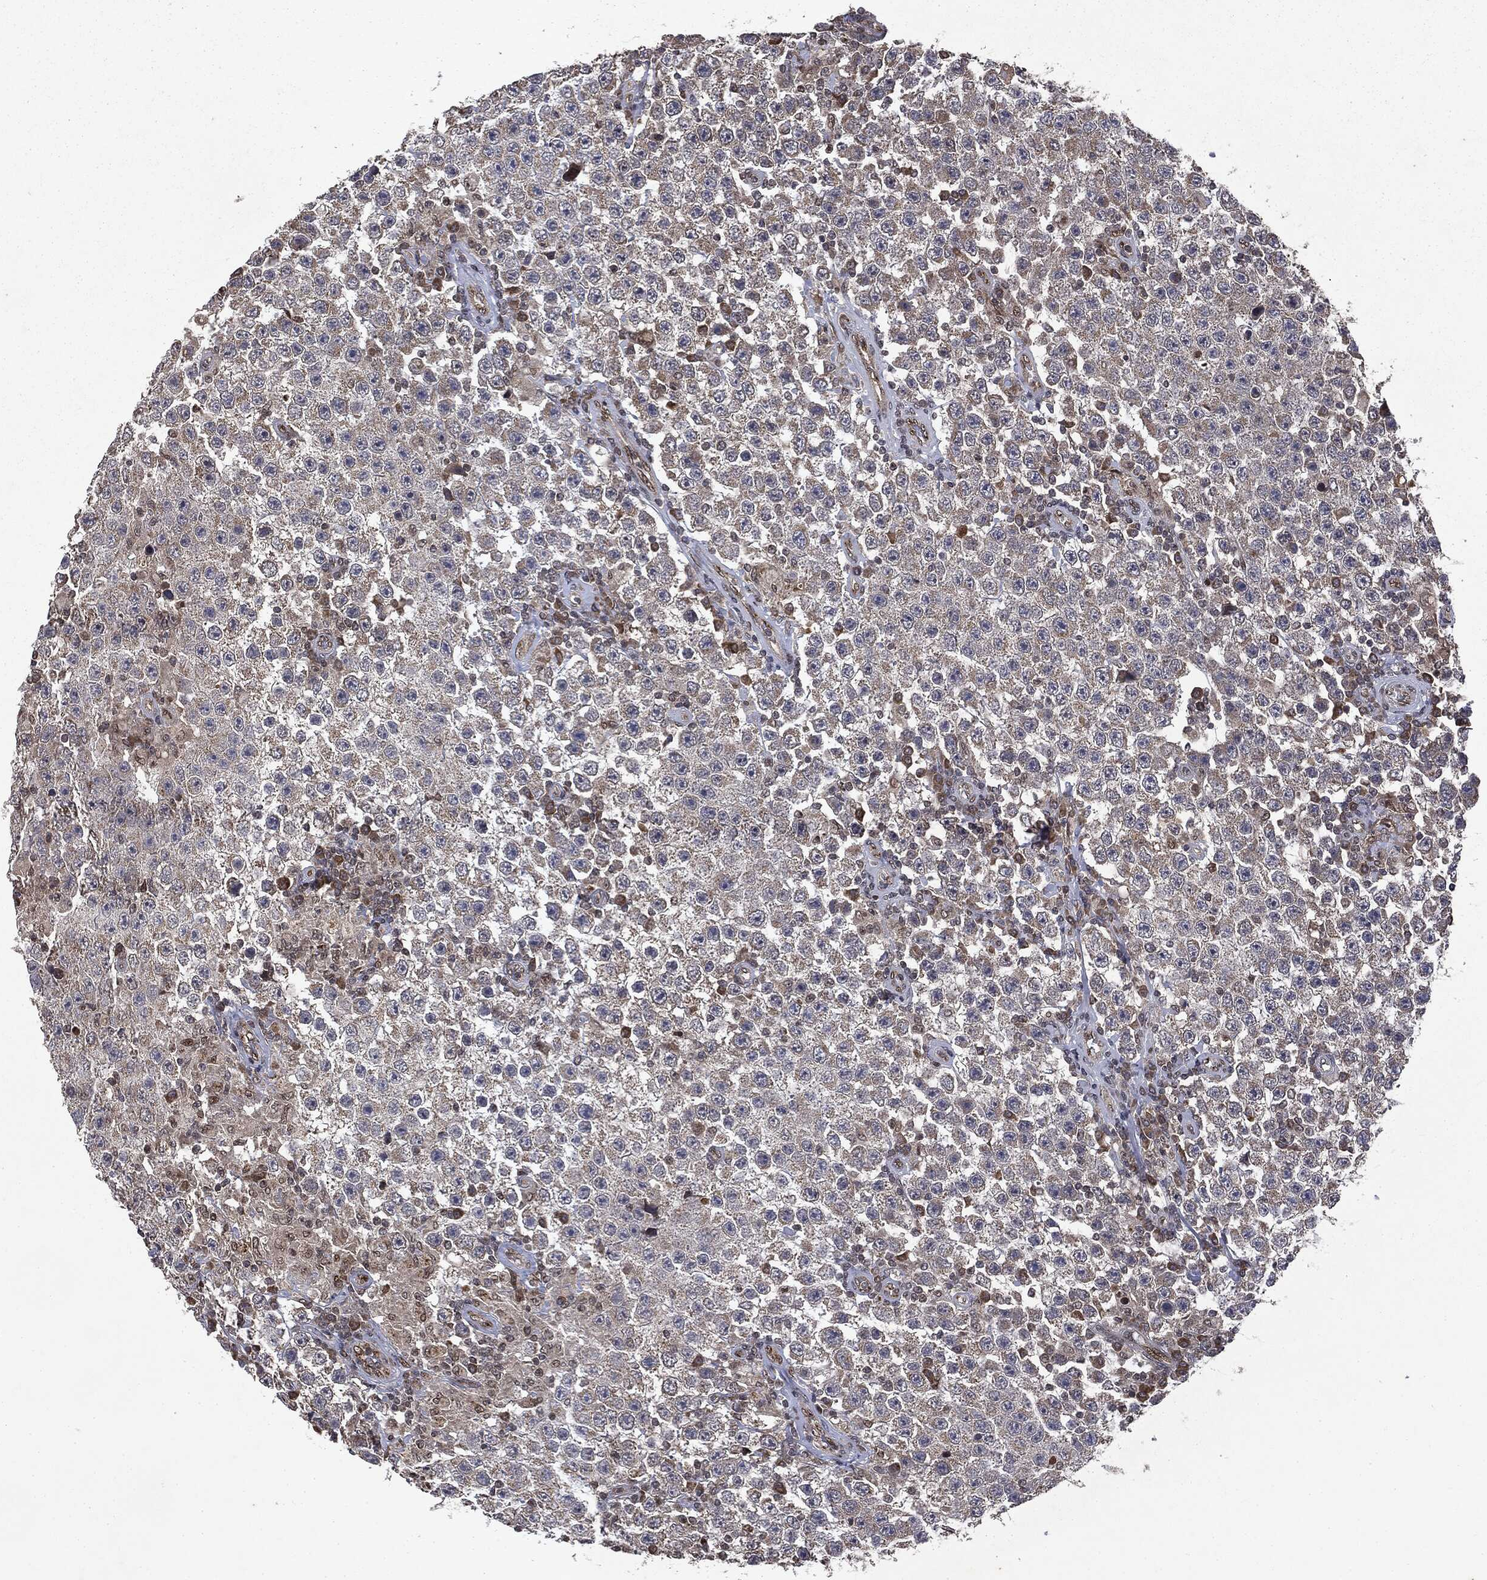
{"staining": {"intensity": "moderate", "quantity": "<25%", "location": "cytoplasmic/membranous"}, "tissue": "testis cancer", "cell_type": "Tumor cells", "image_type": "cancer", "snomed": [{"axis": "morphology", "description": "Normal tissue, NOS"}, {"axis": "morphology", "description": "Urothelial carcinoma, High grade"}, {"axis": "morphology", "description": "Seminoma, NOS"}, {"axis": "morphology", "description": "Carcinoma, Embryonal, NOS"}, {"axis": "topography", "description": "Urinary bladder"}, {"axis": "topography", "description": "Testis"}], "caption": "A brown stain shows moderate cytoplasmic/membranous staining of a protein in testis cancer tumor cells.", "gene": "PLPPR2", "patient": {"sex": "male", "age": 41}}